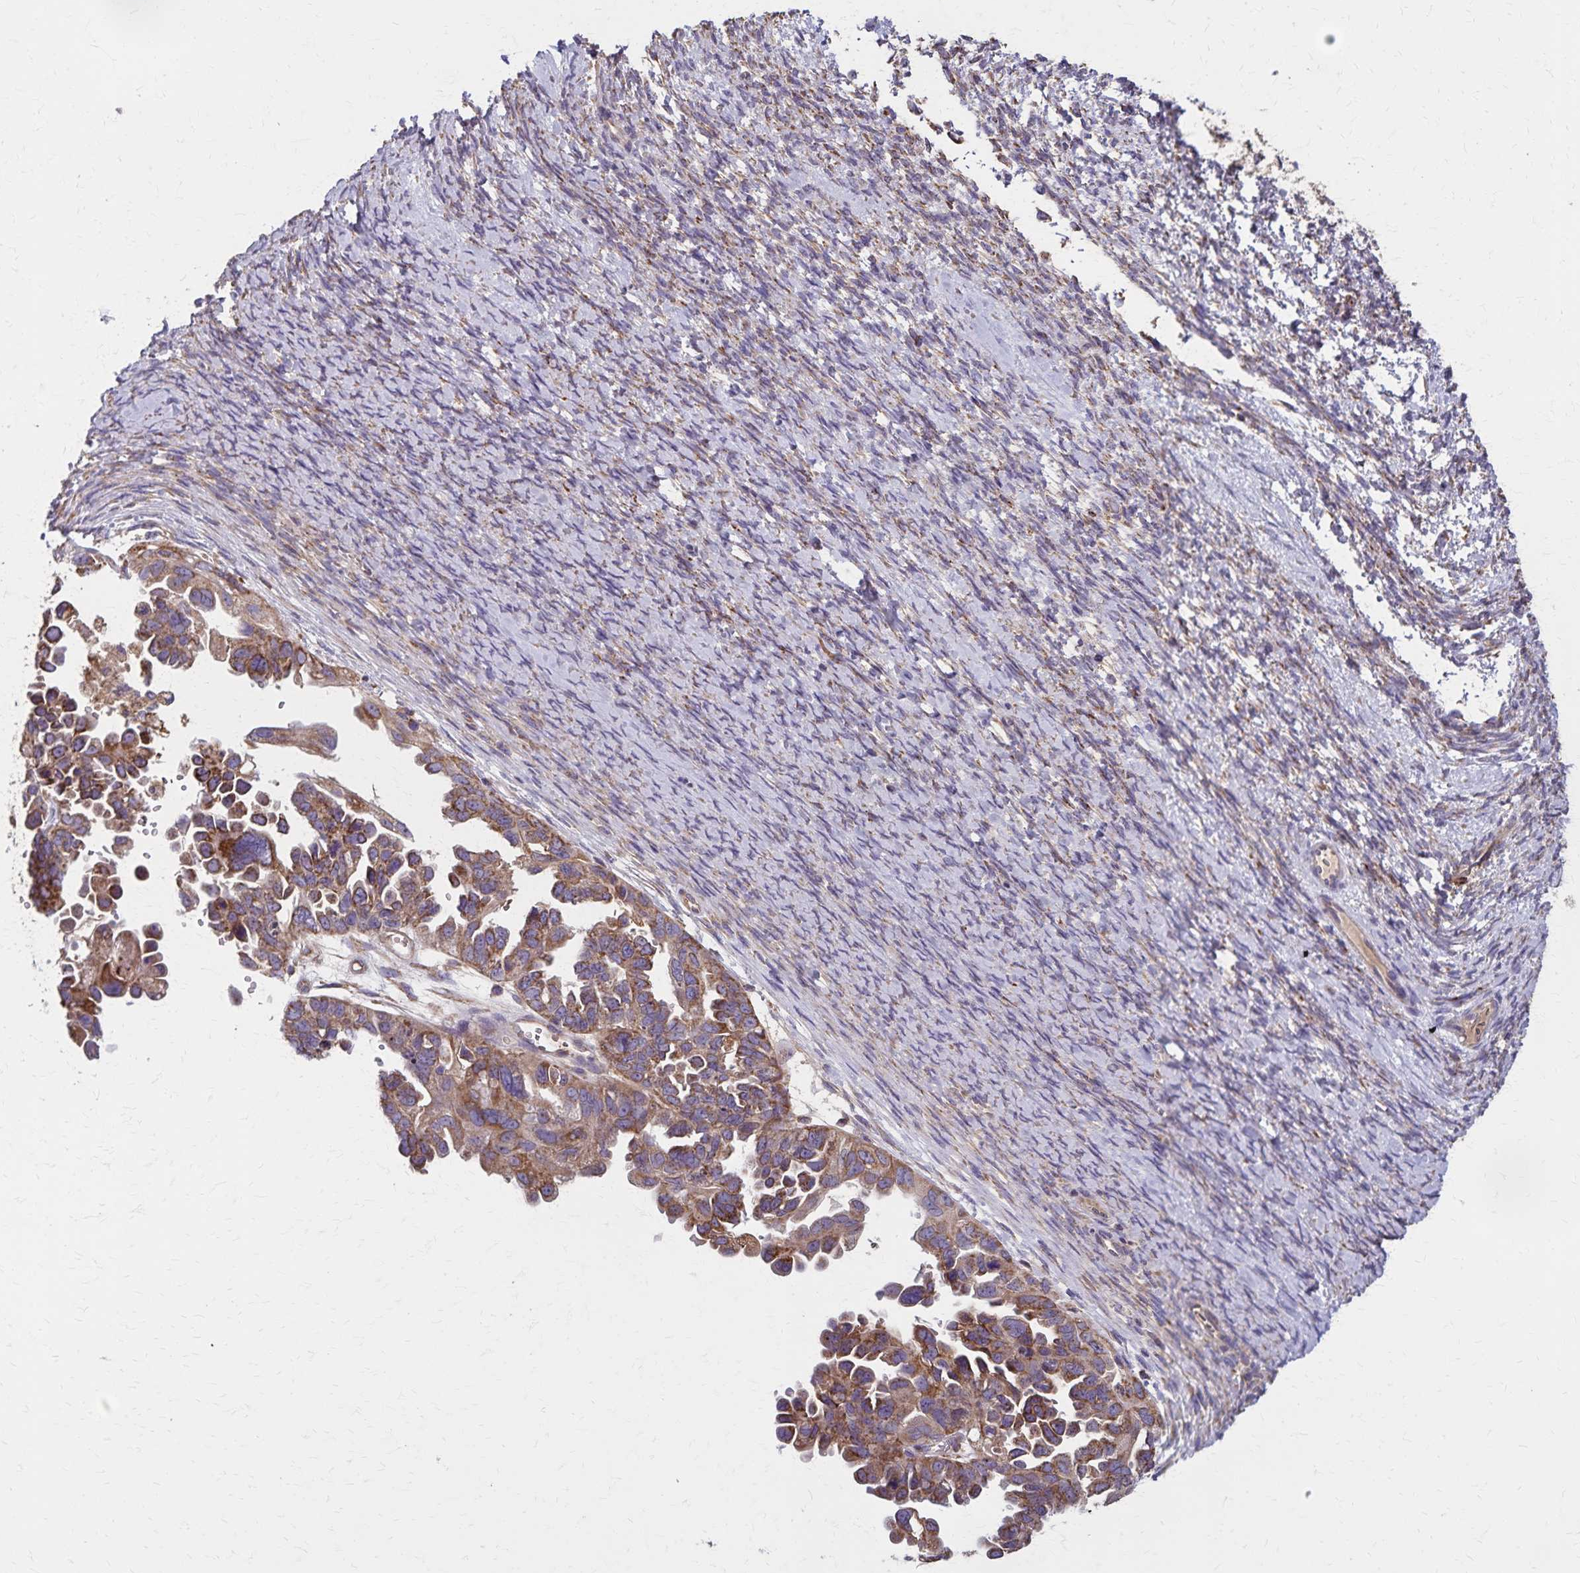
{"staining": {"intensity": "moderate", "quantity": ">75%", "location": "cytoplasmic/membranous"}, "tissue": "ovarian cancer", "cell_type": "Tumor cells", "image_type": "cancer", "snomed": [{"axis": "morphology", "description": "Cystadenocarcinoma, serous, NOS"}, {"axis": "topography", "description": "Ovary"}], "caption": "Ovarian serous cystadenocarcinoma was stained to show a protein in brown. There is medium levels of moderate cytoplasmic/membranous expression in approximately >75% of tumor cells.", "gene": "RNF10", "patient": {"sex": "female", "age": 53}}